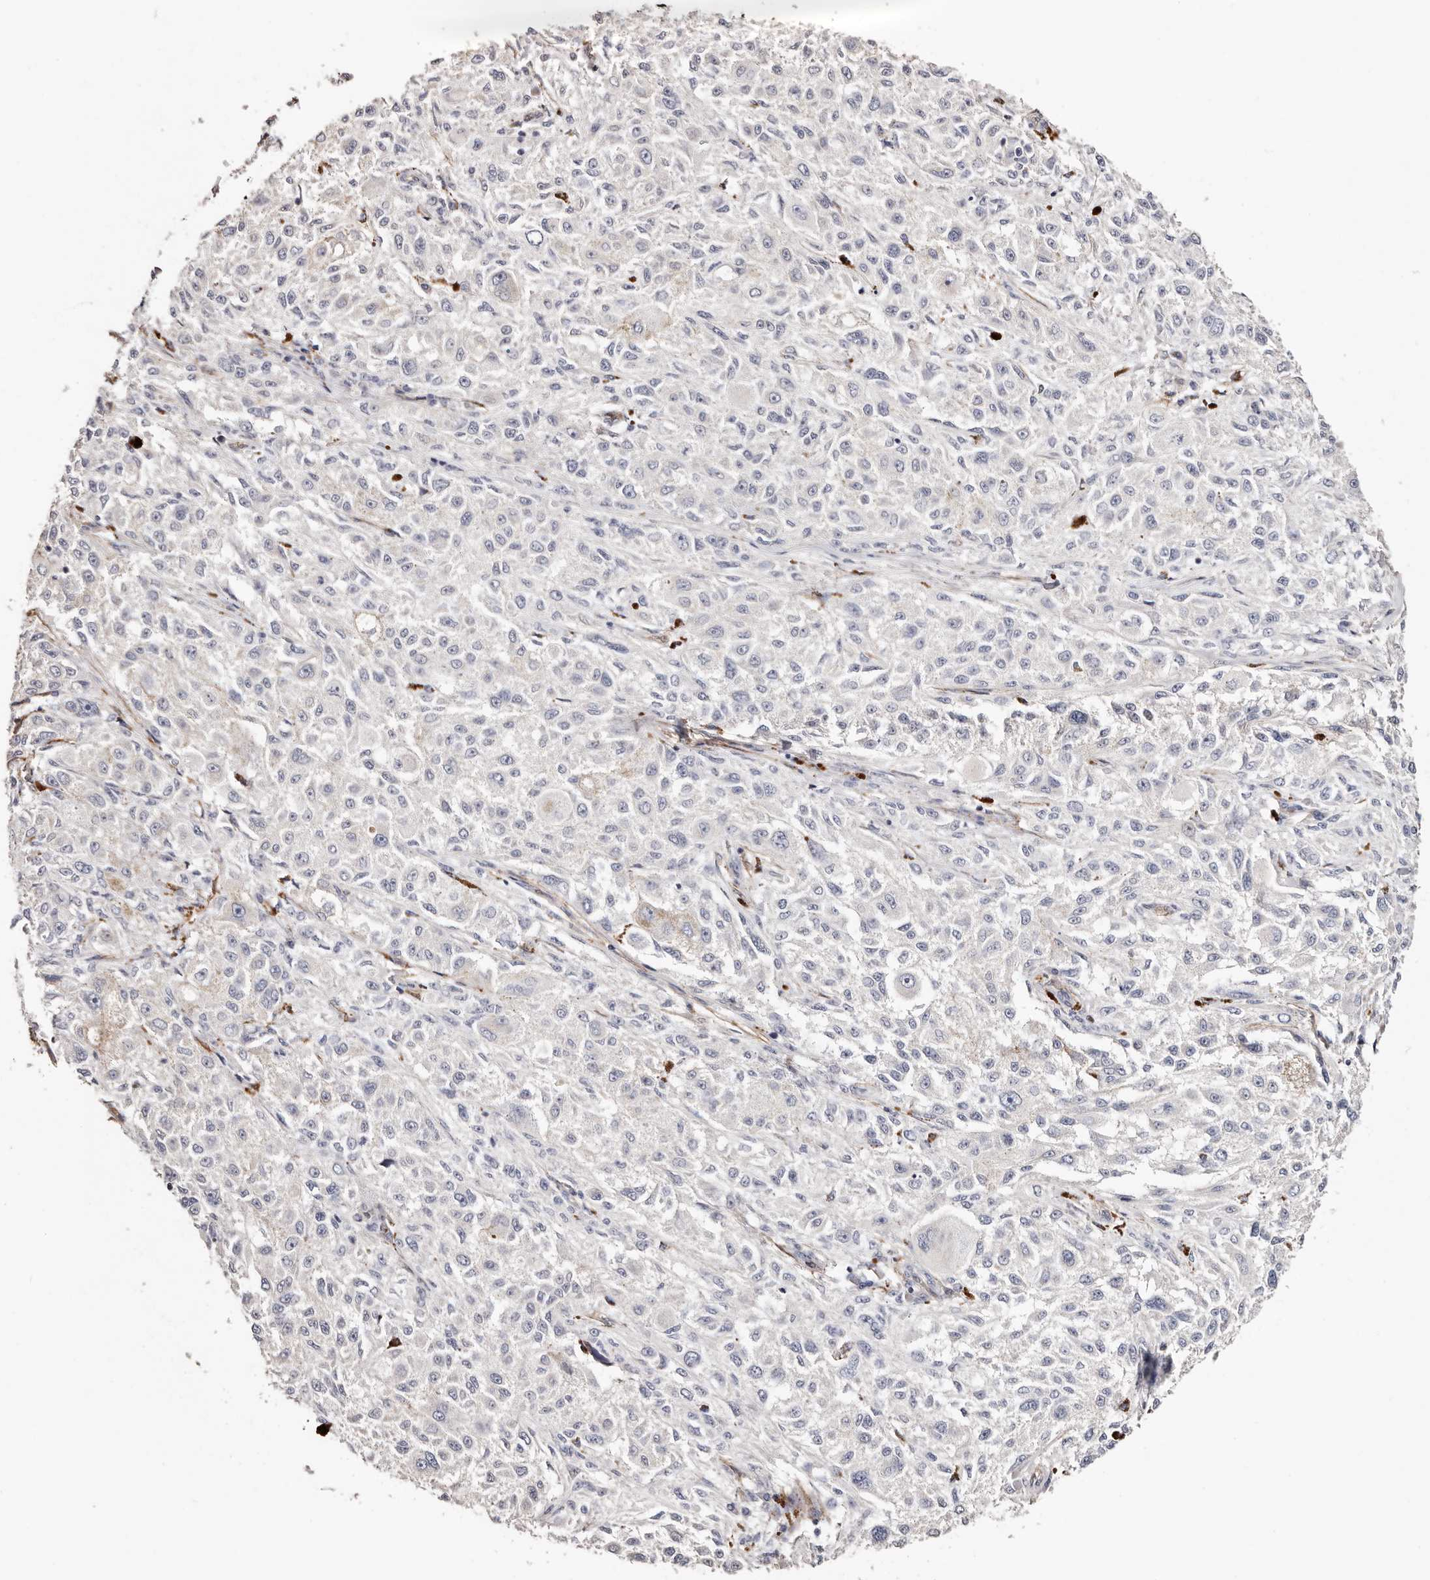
{"staining": {"intensity": "negative", "quantity": "none", "location": "none"}, "tissue": "melanoma", "cell_type": "Tumor cells", "image_type": "cancer", "snomed": [{"axis": "morphology", "description": "Necrosis, NOS"}, {"axis": "morphology", "description": "Malignant melanoma, NOS"}, {"axis": "topography", "description": "Skin"}], "caption": "Tumor cells show no significant protein staining in melanoma.", "gene": "TGM2", "patient": {"sex": "female", "age": 87}}